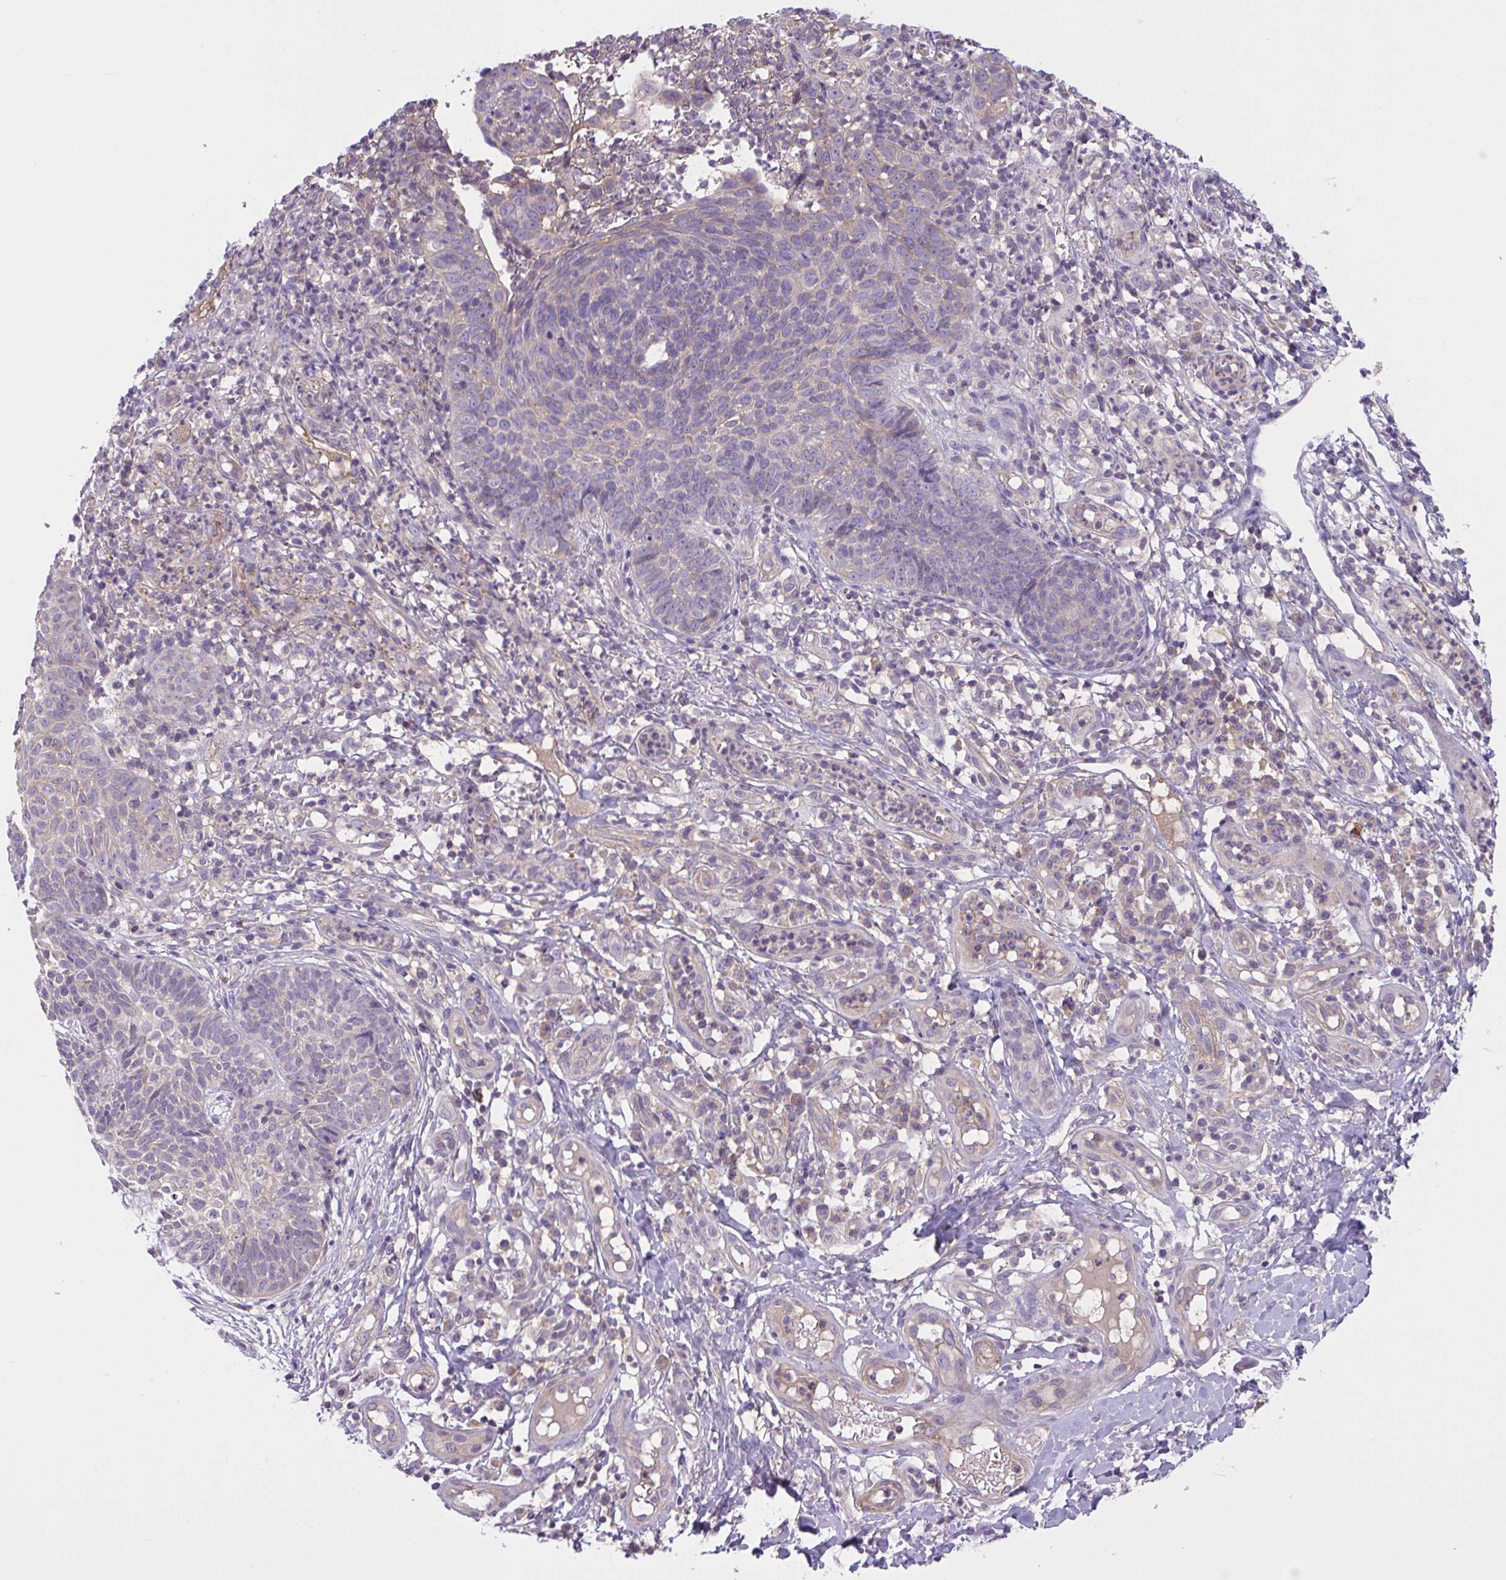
{"staining": {"intensity": "negative", "quantity": "none", "location": "none"}, "tissue": "skin cancer", "cell_type": "Tumor cells", "image_type": "cancer", "snomed": [{"axis": "morphology", "description": "Basal cell carcinoma"}, {"axis": "topography", "description": "Skin"}, {"axis": "topography", "description": "Skin of leg"}], "caption": "There is no significant positivity in tumor cells of basal cell carcinoma (skin). (IHC, brightfield microscopy, high magnification).", "gene": "WNT9B", "patient": {"sex": "female", "age": 87}}